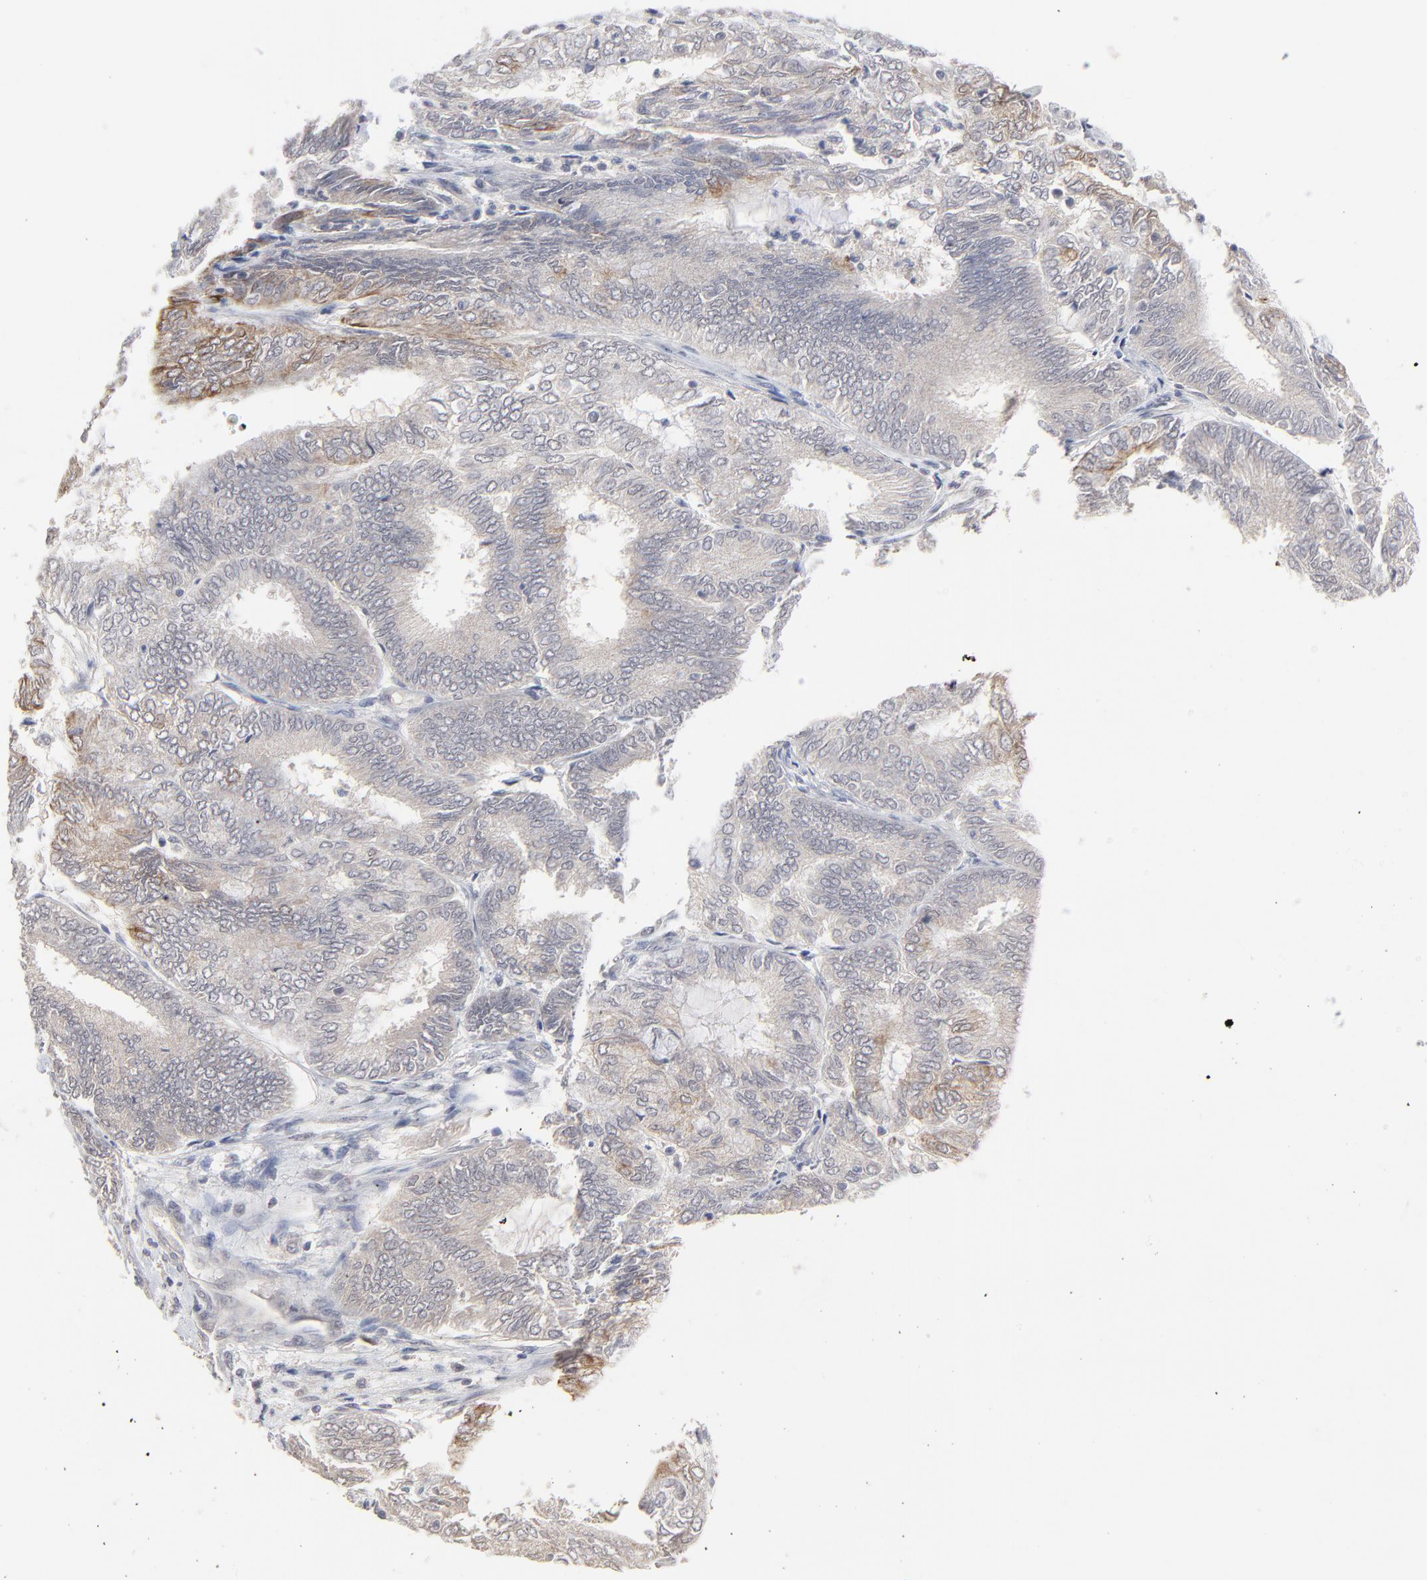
{"staining": {"intensity": "moderate", "quantity": "<25%", "location": "cytoplasmic/membranous"}, "tissue": "endometrial cancer", "cell_type": "Tumor cells", "image_type": "cancer", "snomed": [{"axis": "morphology", "description": "Adenocarcinoma, NOS"}, {"axis": "topography", "description": "Endometrium"}], "caption": "IHC photomicrograph of neoplastic tissue: endometrial adenocarcinoma stained using IHC reveals low levels of moderate protein expression localized specifically in the cytoplasmic/membranous of tumor cells, appearing as a cytoplasmic/membranous brown color.", "gene": "FAM199X", "patient": {"sex": "female", "age": 59}}